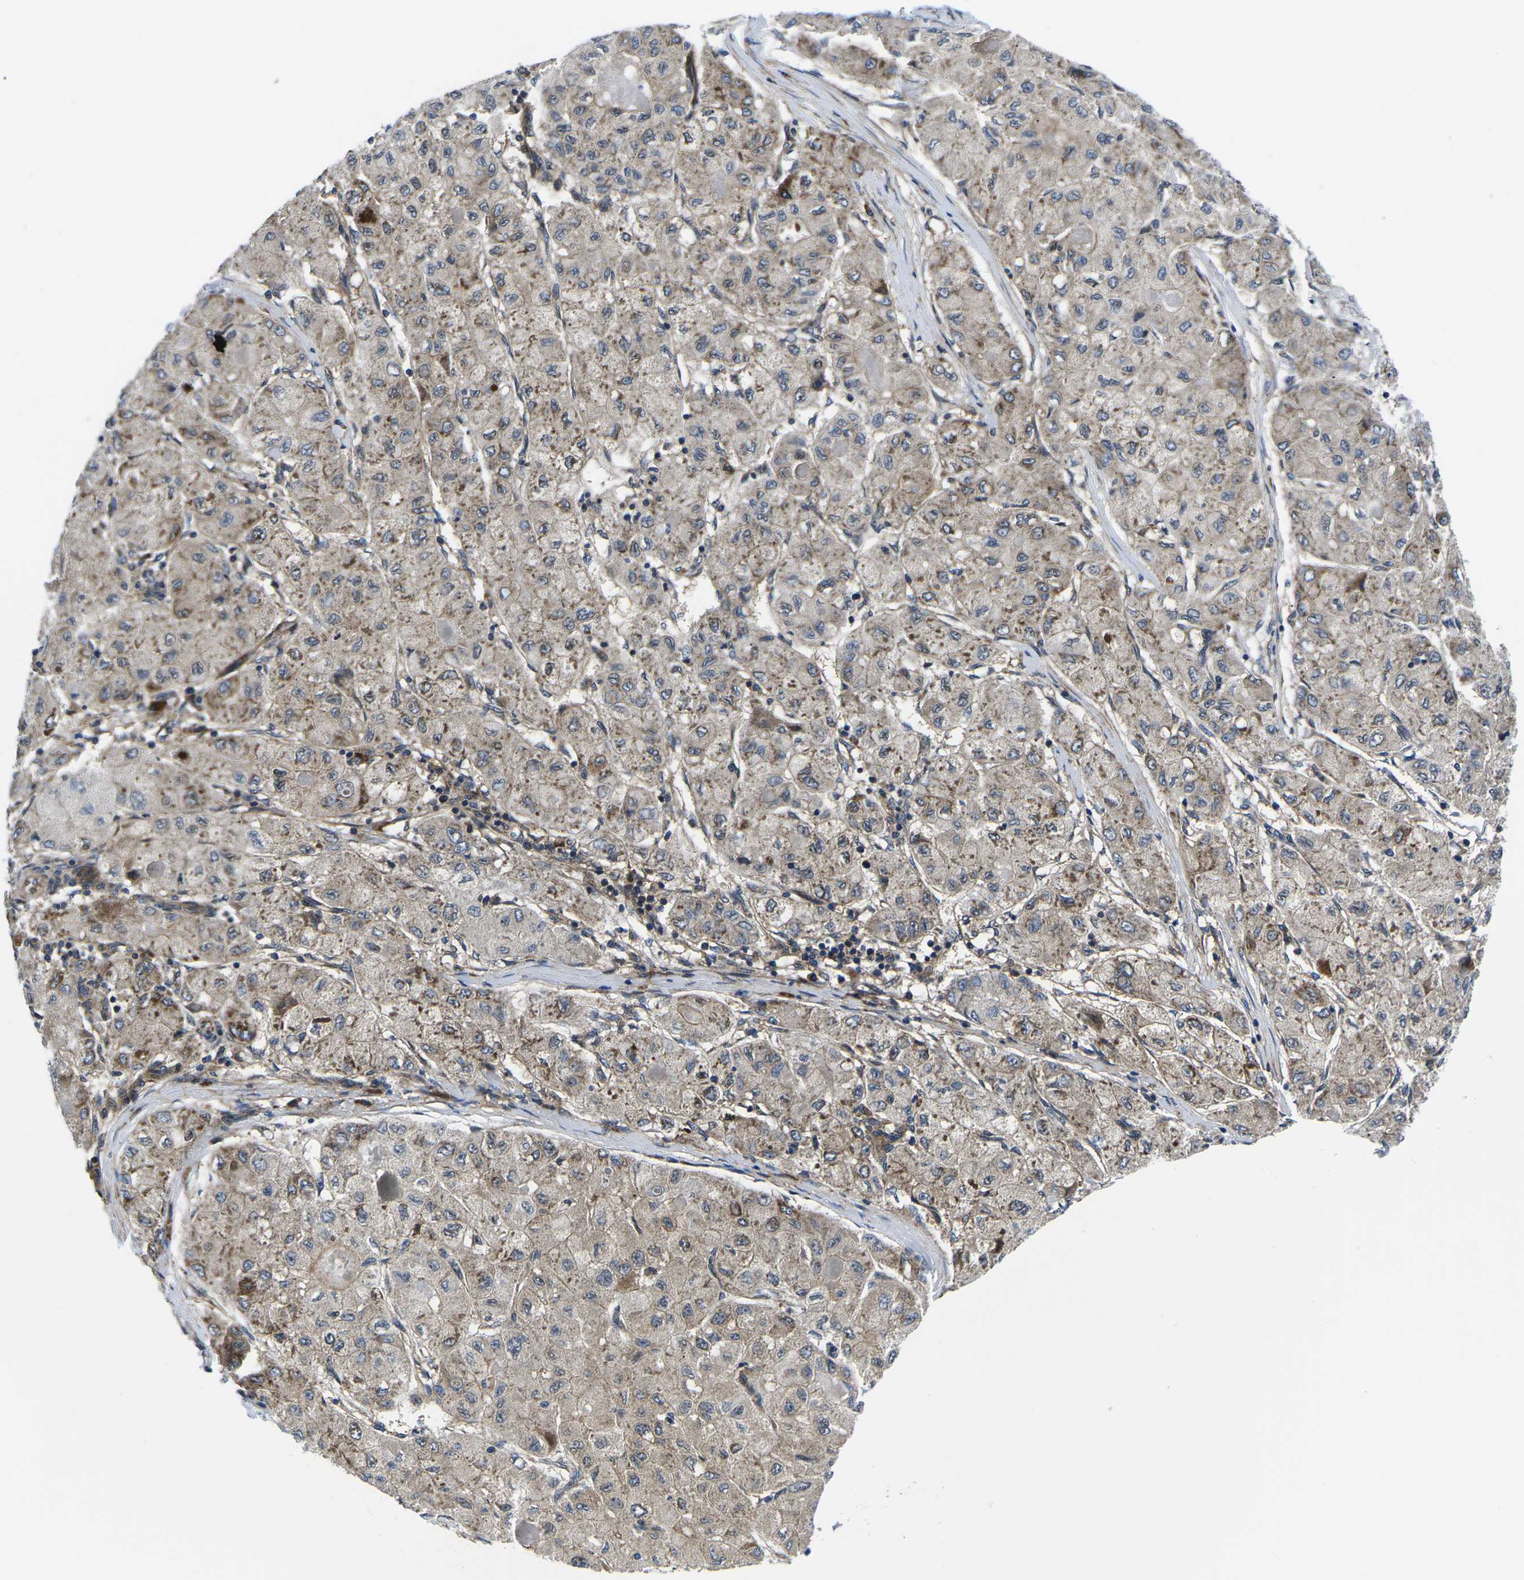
{"staining": {"intensity": "weak", "quantity": ">75%", "location": "cytoplasmic/membranous"}, "tissue": "liver cancer", "cell_type": "Tumor cells", "image_type": "cancer", "snomed": [{"axis": "morphology", "description": "Carcinoma, Hepatocellular, NOS"}, {"axis": "topography", "description": "Liver"}], "caption": "Immunohistochemistry image of human hepatocellular carcinoma (liver) stained for a protein (brown), which reveals low levels of weak cytoplasmic/membranous expression in about >75% of tumor cells.", "gene": "EIF4E", "patient": {"sex": "male", "age": 80}}